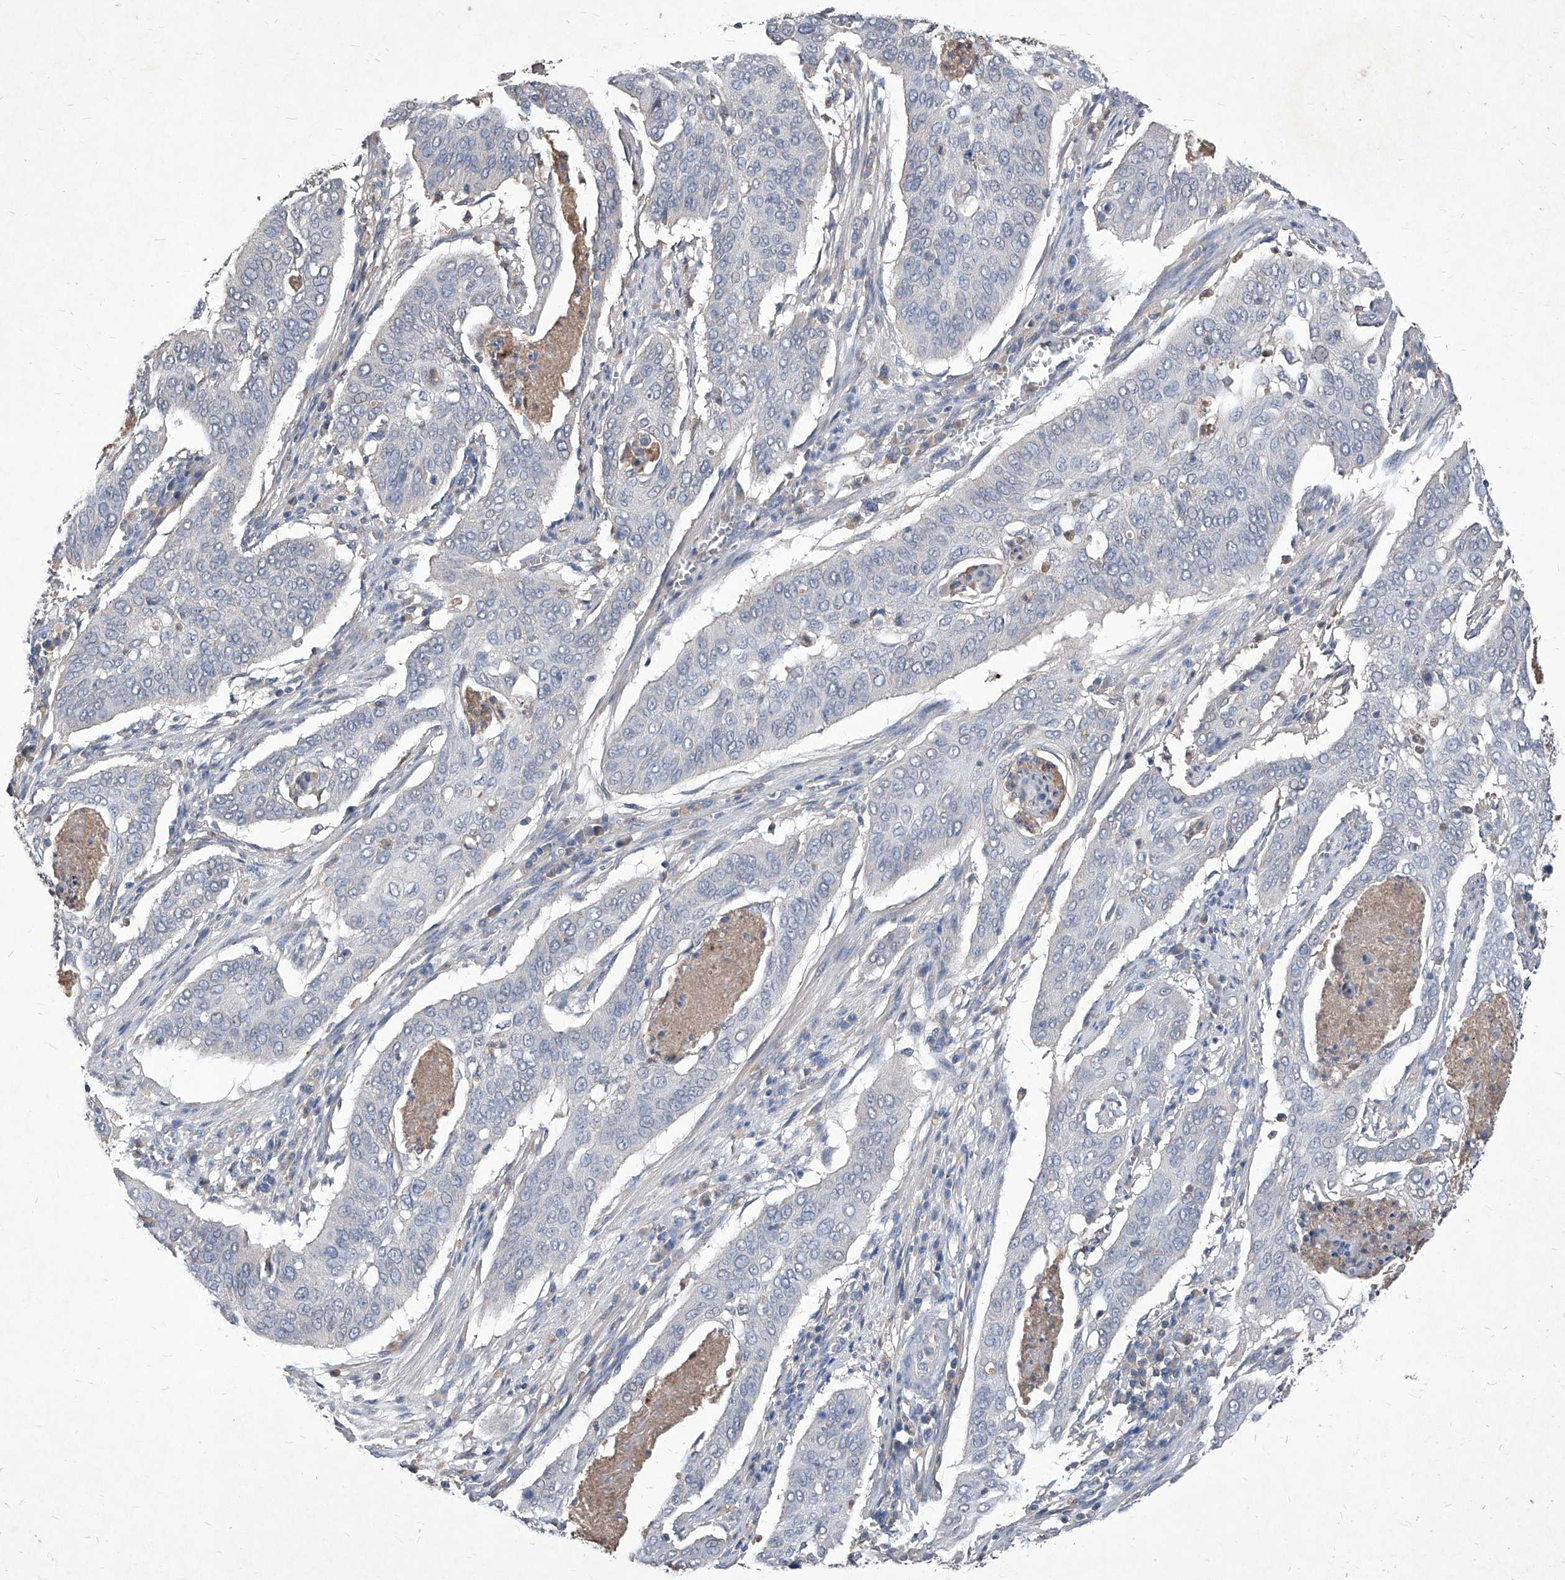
{"staining": {"intensity": "negative", "quantity": "none", "location": "none"}, "tissue": "cervical cancer", "cell_type": "Tumor cells", "image_type": "cancer", "snomed": [{"axis": "morphology", "description": "Squamous cell carcinoma, NOS"}, {"axis": "topography", "description": "Cervix"}], "caption": "The image exhibits no significant positivity in tumor cells of cervical squamous cell carcinoma.", "gene": "SYNGR1", "patient": {"sex": "female", "age": 39}}